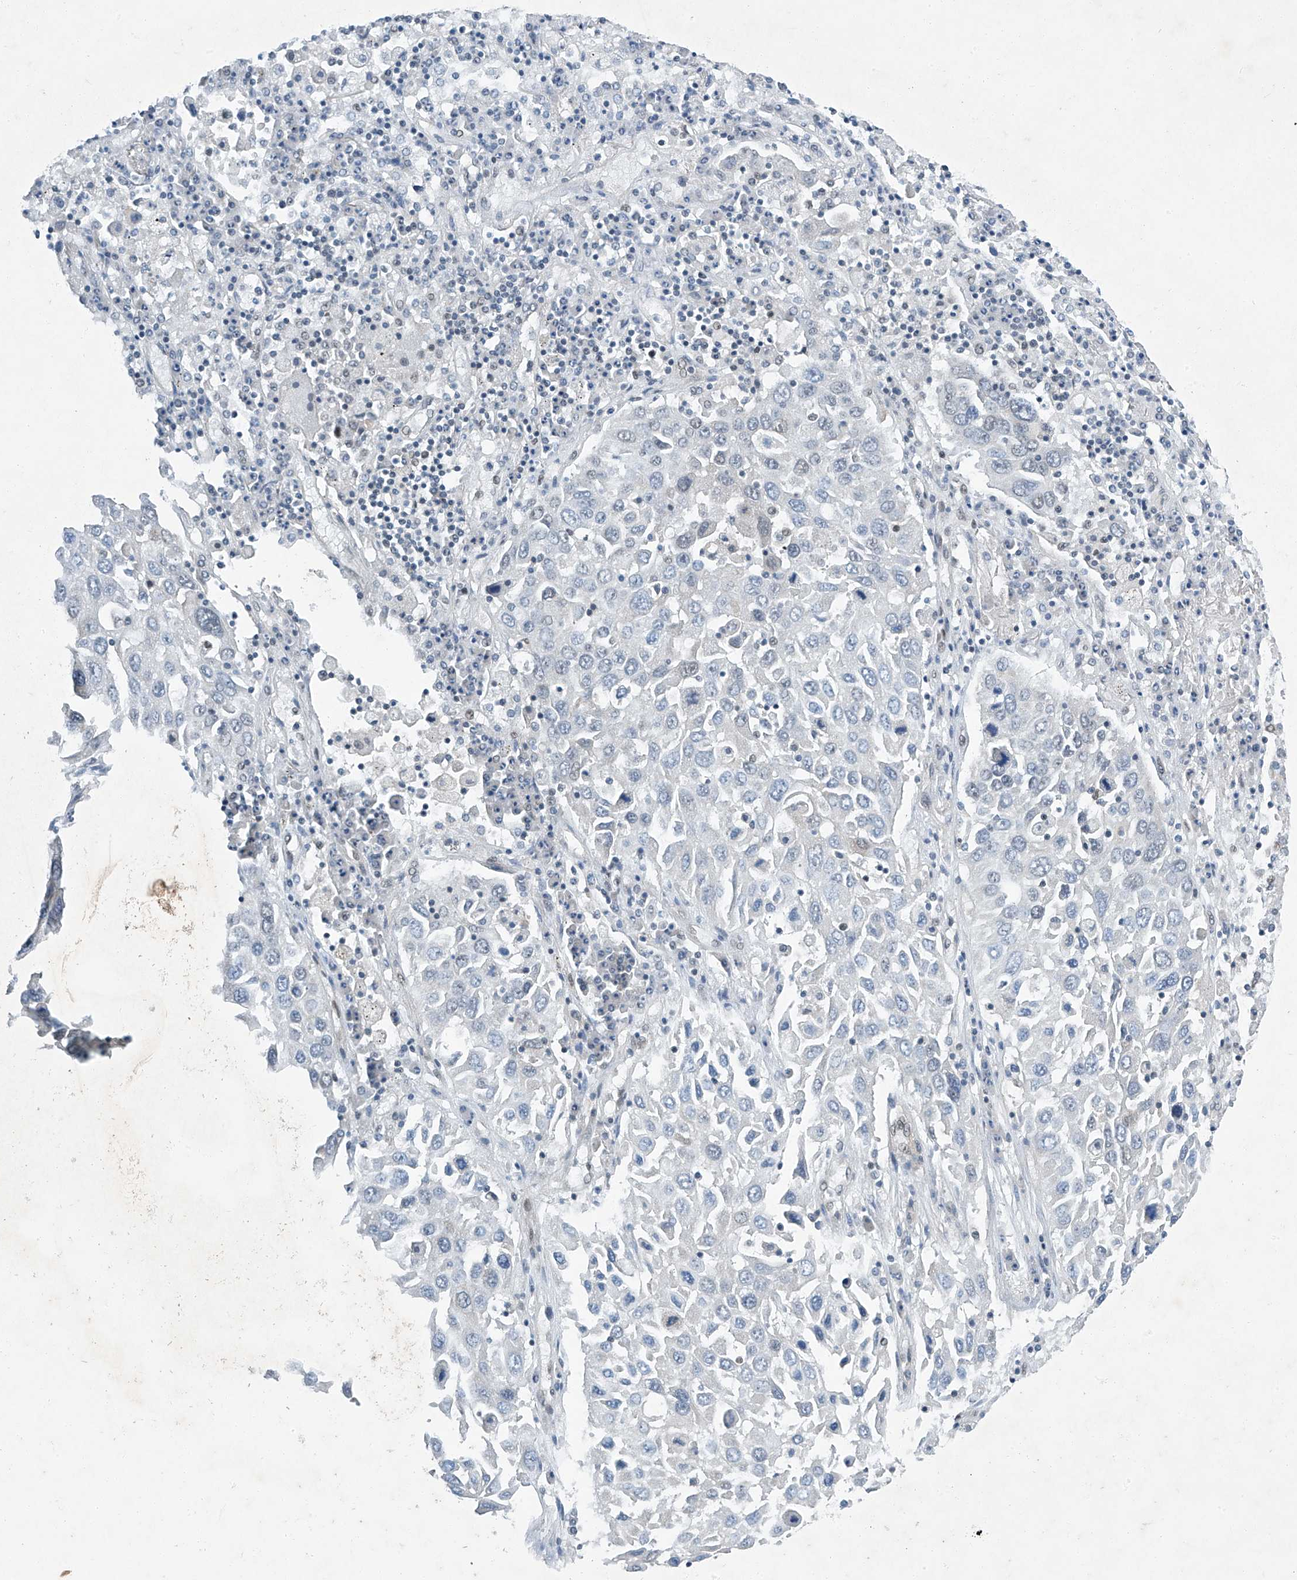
{"staining": {"intensity": "negative", "quantity": "none", "location": "none"}, "tissue": "lung cancer", "cell_type": "Tumor cells", "image_type": "cancer", "snomed": [{"axis": "morphology", "description": "Squamous cell carcinoma, NOS"}, {"axis": "topography", "description": "Lung"}], "caption": "A micrograph of lung cancer stained for a protein exhibits no brown staining in tumor cells.", "gene": "TAF8", "patient": {"sex": "male", "age": 65}}